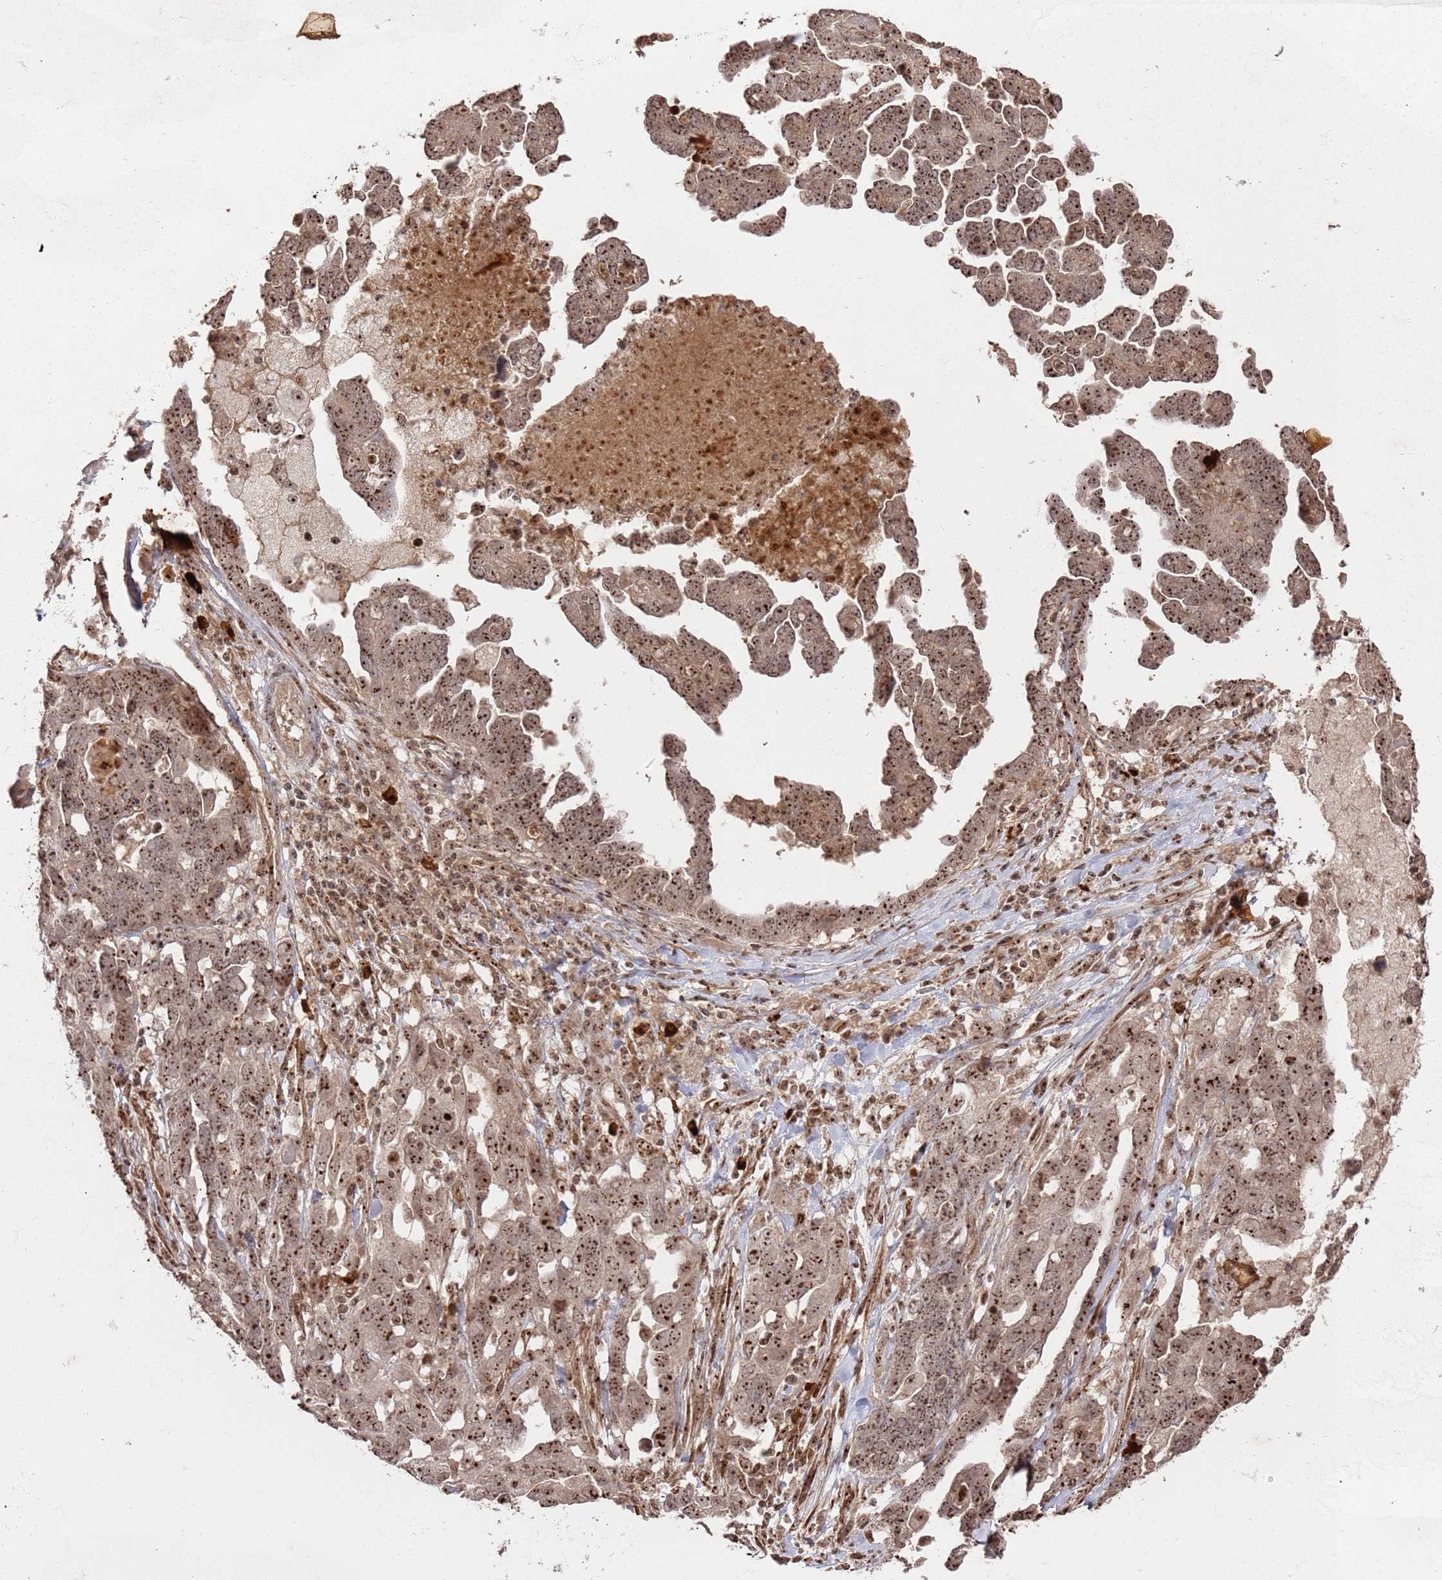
{"staining": {"intensity": "strong", "quantity": ">75%", "location": "nuclear"}, "tissue": "ovarian cancer", "cell_type": "Tumor cells", "image_type": "cancer", "snomed": [{"axis": "morphology", "description": "Cystadenocarcinoma, serous, NOS"}, {"axis": "topography", "description": "Ovary"}], "caption": "Tumor cells show strong nuclear expression in about >75% of cells in serous cystadenocarcinoma (ovarian).", "gene": "UTP11", "patient": {"sex": "female", "age": 54}}